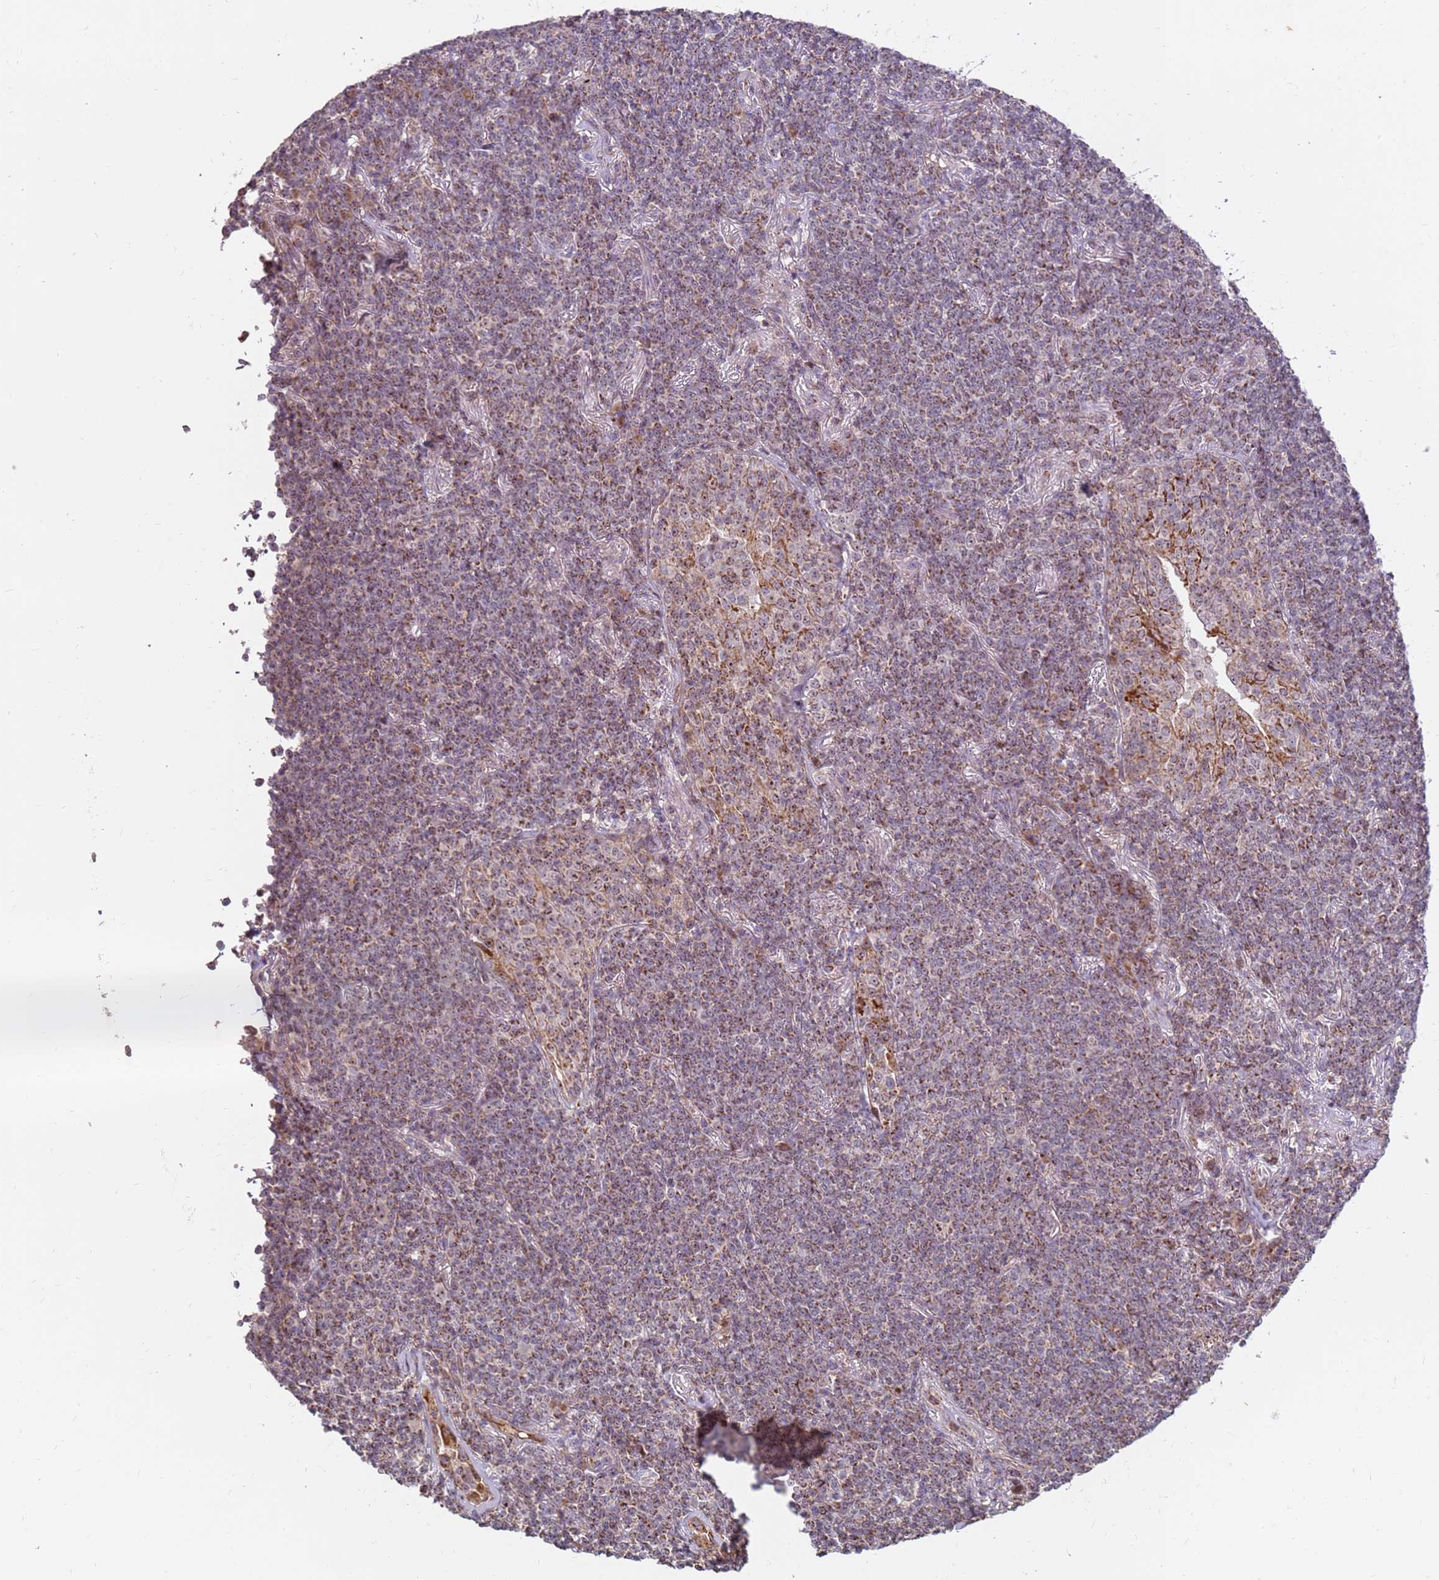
{"staining": {"intensity": "weak", "quantity": ">75%", "location": "cytoplasmic/membranous"}, "tissue": "lymphoma", "cell_type": "Tumor cells", "image_type": "cancer", "snomed": [{"axis": "morphology", "description": "Malignant lymphoma, non-Hodgkin's type, Low grade"}, {"axis": "topography", "description": "Lung"}], "caption": "Immunohistochemistry (DAB (3,3'-diaminobenzidine)) staining of malignant lymphoma, non-Hodgkin's type (low-grade) exhibits weak cytoplasmic/membranous protein staining in approximately >75% of tumor cells. Nuclei are stained in blue.", "gene": "KIF25", "patient": {"sex": "female", "age": 71}}